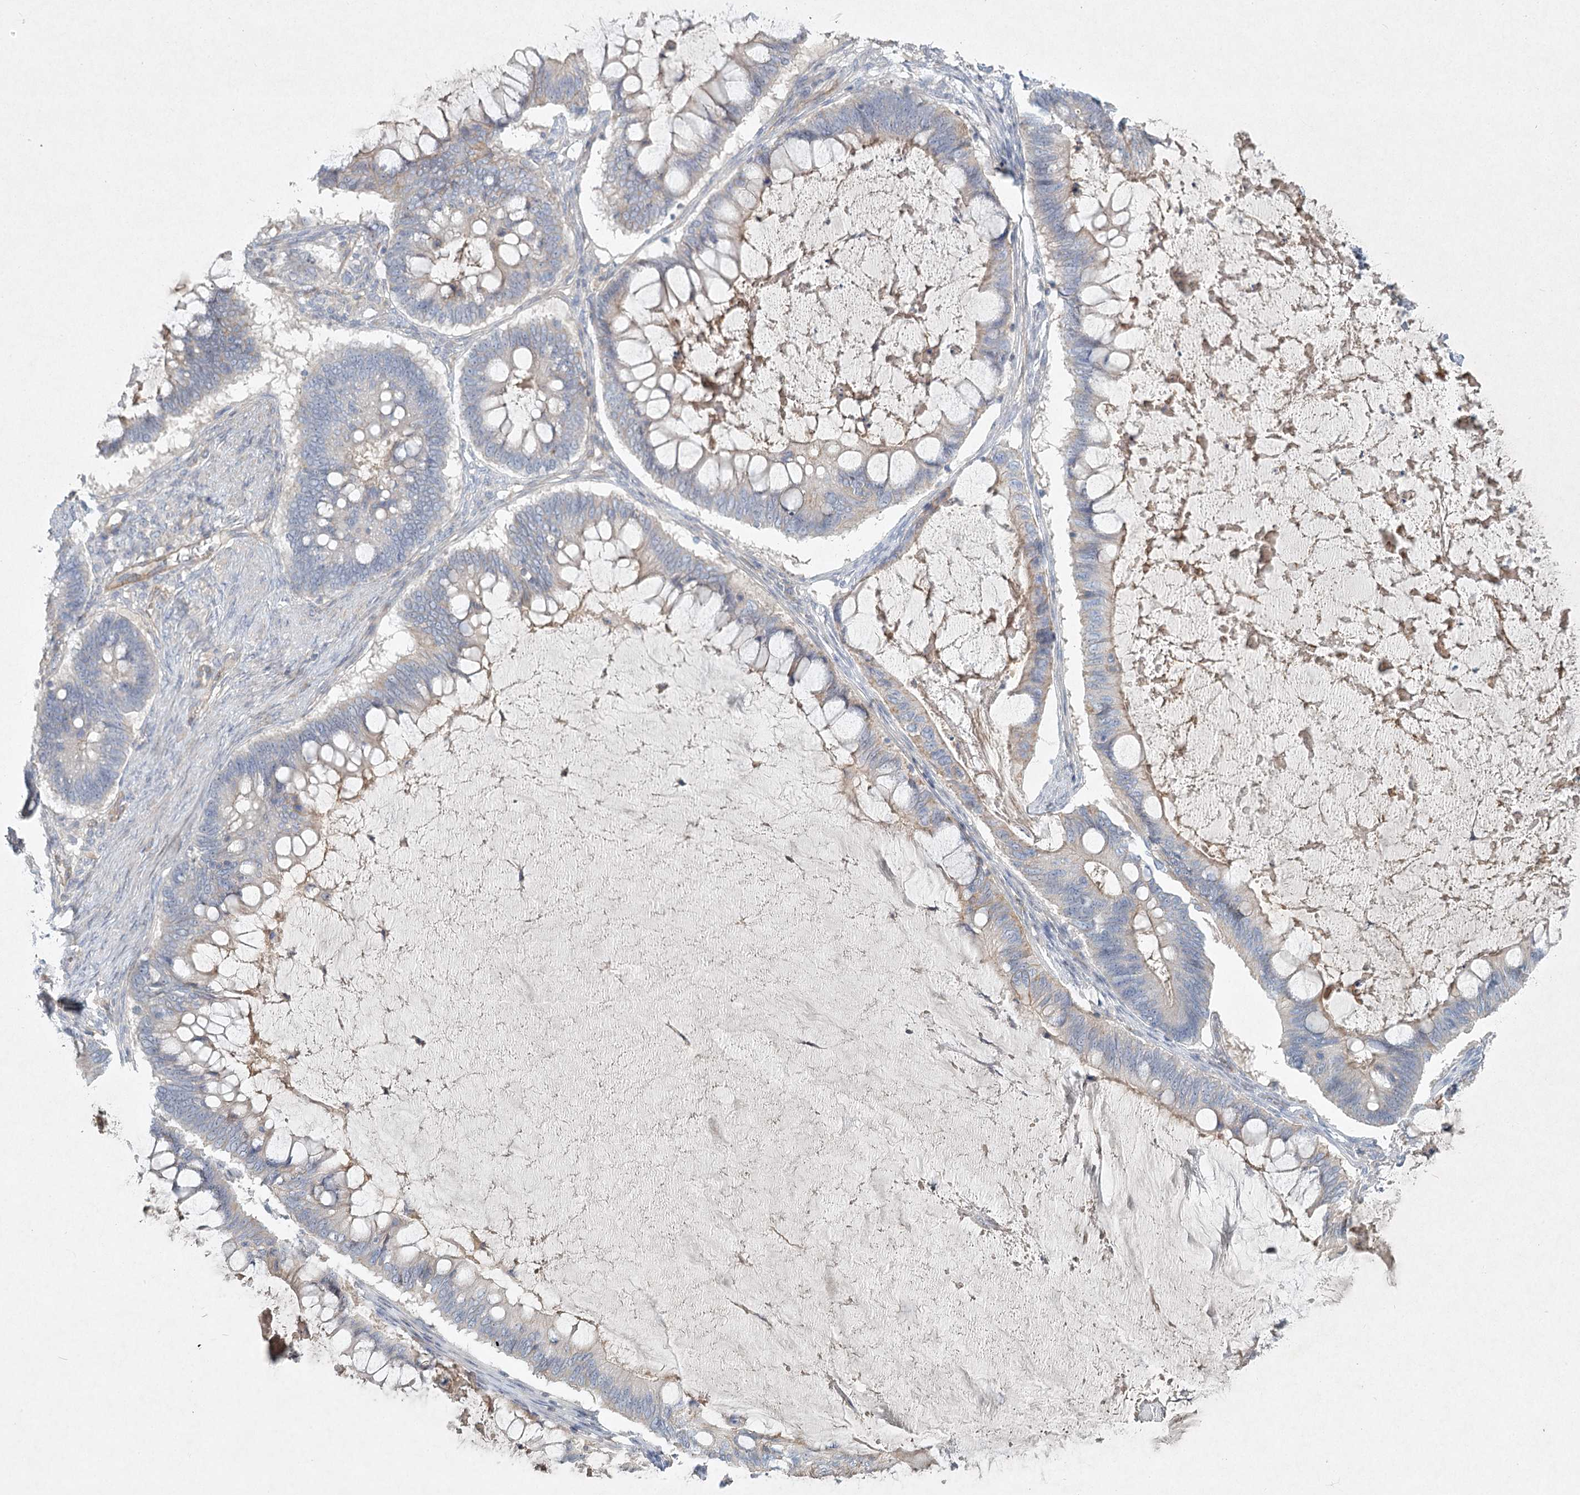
{"staining": {"intensity": "weak", "quantity": "<25%", "location": "cytoplasmic/membranous"}, "tissue": "ovarian cancer", "cell_type": "Tumor cells", "image_type": "cancer", "snomed": [{"axis": "morphology", "description": "Cystadenocarcinoma, mucinous, NOS"}, {"axis": "topography", "description": "Ovary"}], "caption": "Immunohistochemistry (IHC) image of ovarian cancer stained for a protein (brown), which shows no positivity in tumor cells.", "gene": "DNMBP", "patient": {"sex": "female", "age": 61}}